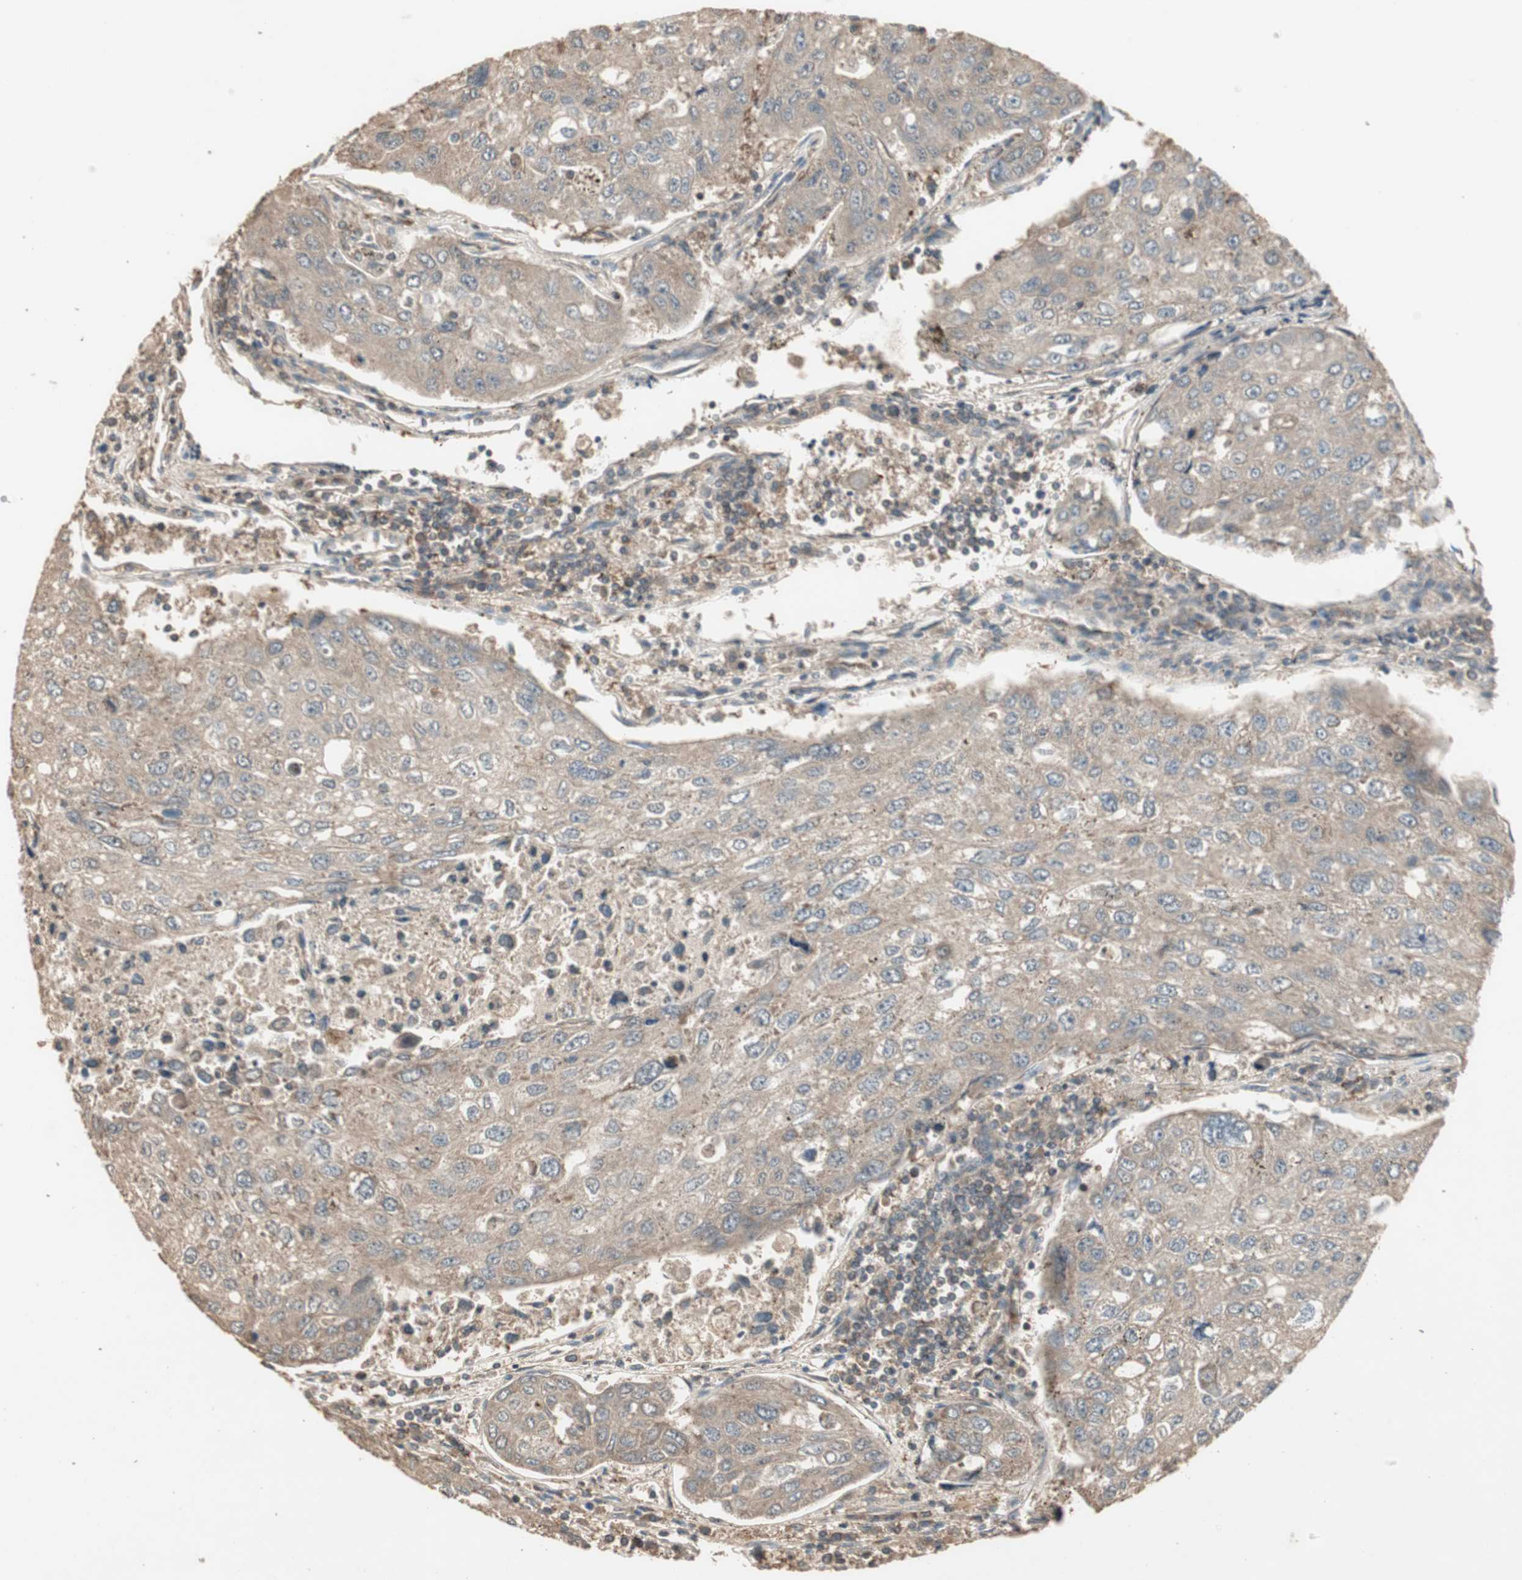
{"staining": {"intensity": "moderate", "quantity": ">75%", "location": "cytoplasmic/membranous"}, "tissue": "urothelial cancer", "cell_type": "Tumor cells", "image_type": "cancer", "snomed": [{"axis": "morphology", "description": "Urothelial carcinoma, High grade"}, {"axis": "topography", "description": "Lymph node"}, {"axis": "topography", "description": "Urinary bladder"}], "caption": "IHC of urothelial cancer demonstrates medium levels of moderate cytoplasmic/membranous expression in approximately >75% of tumor cells.", "gene": "UBAC1", "patient": {"sex": "male", "age": 51}}